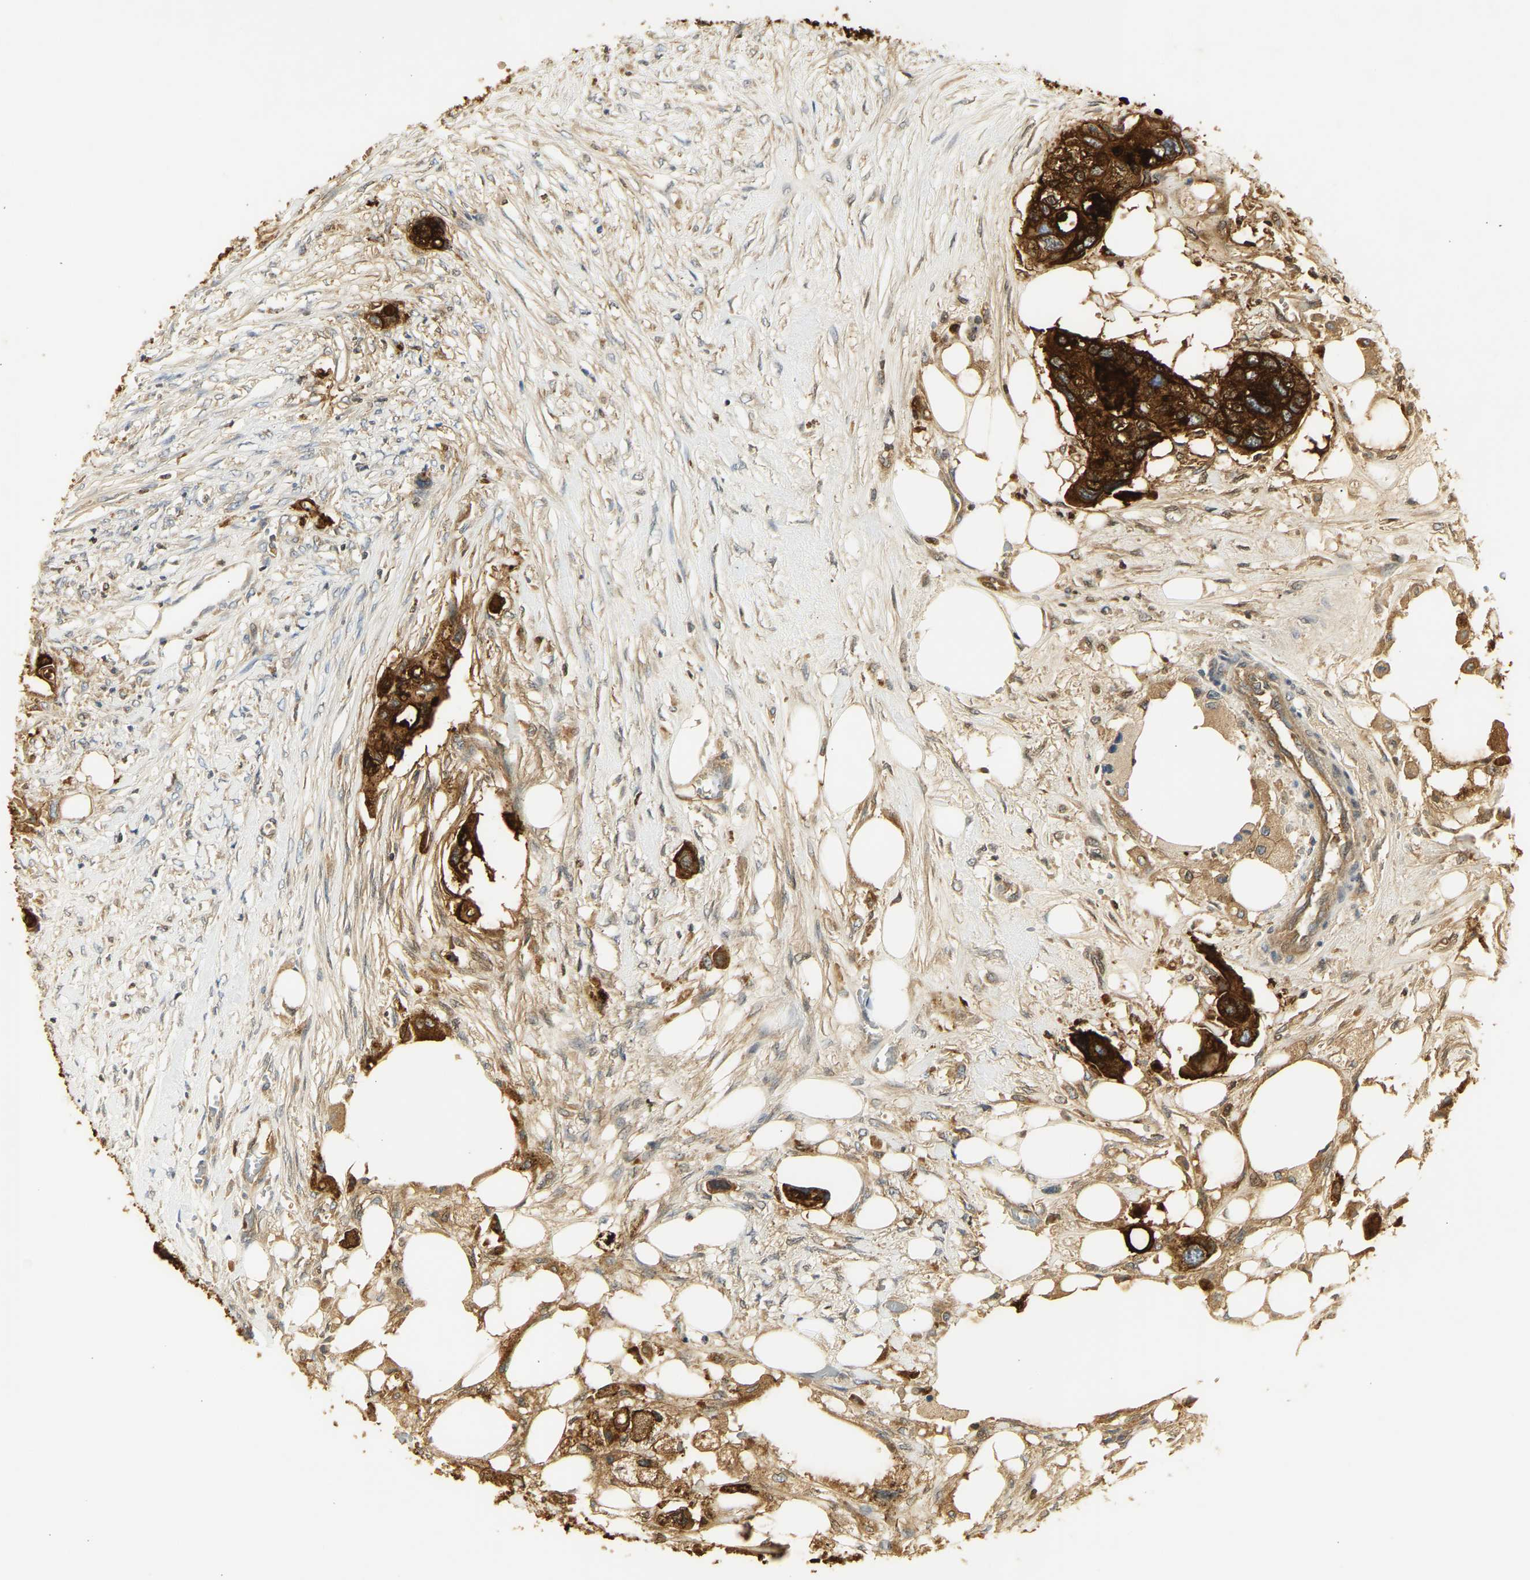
{"staining": {"intensity": "strong", "quantity": ">75%", "location": "cytoplasmic/membranous"}, "tissue": "colorectal cancer", "cell_type": "Tumor cells", "image_type": "cancer", "snomed": [{"axis": "morphology", "description": "Adenocarcinoma, NOS"}, {"axis": "topography", "description": "Colon"}], "caption": "The image exhibits staining of colorectal cancer (adenocarcinoma), revealing strong cytoplasmic/membranous protein positivity (brown color) within tumor cells. (Brightfield microscopy of DAB IHC at high magnification).", "gene": "CEACAM5", "patient": {"sex": "female", "age": 57}}